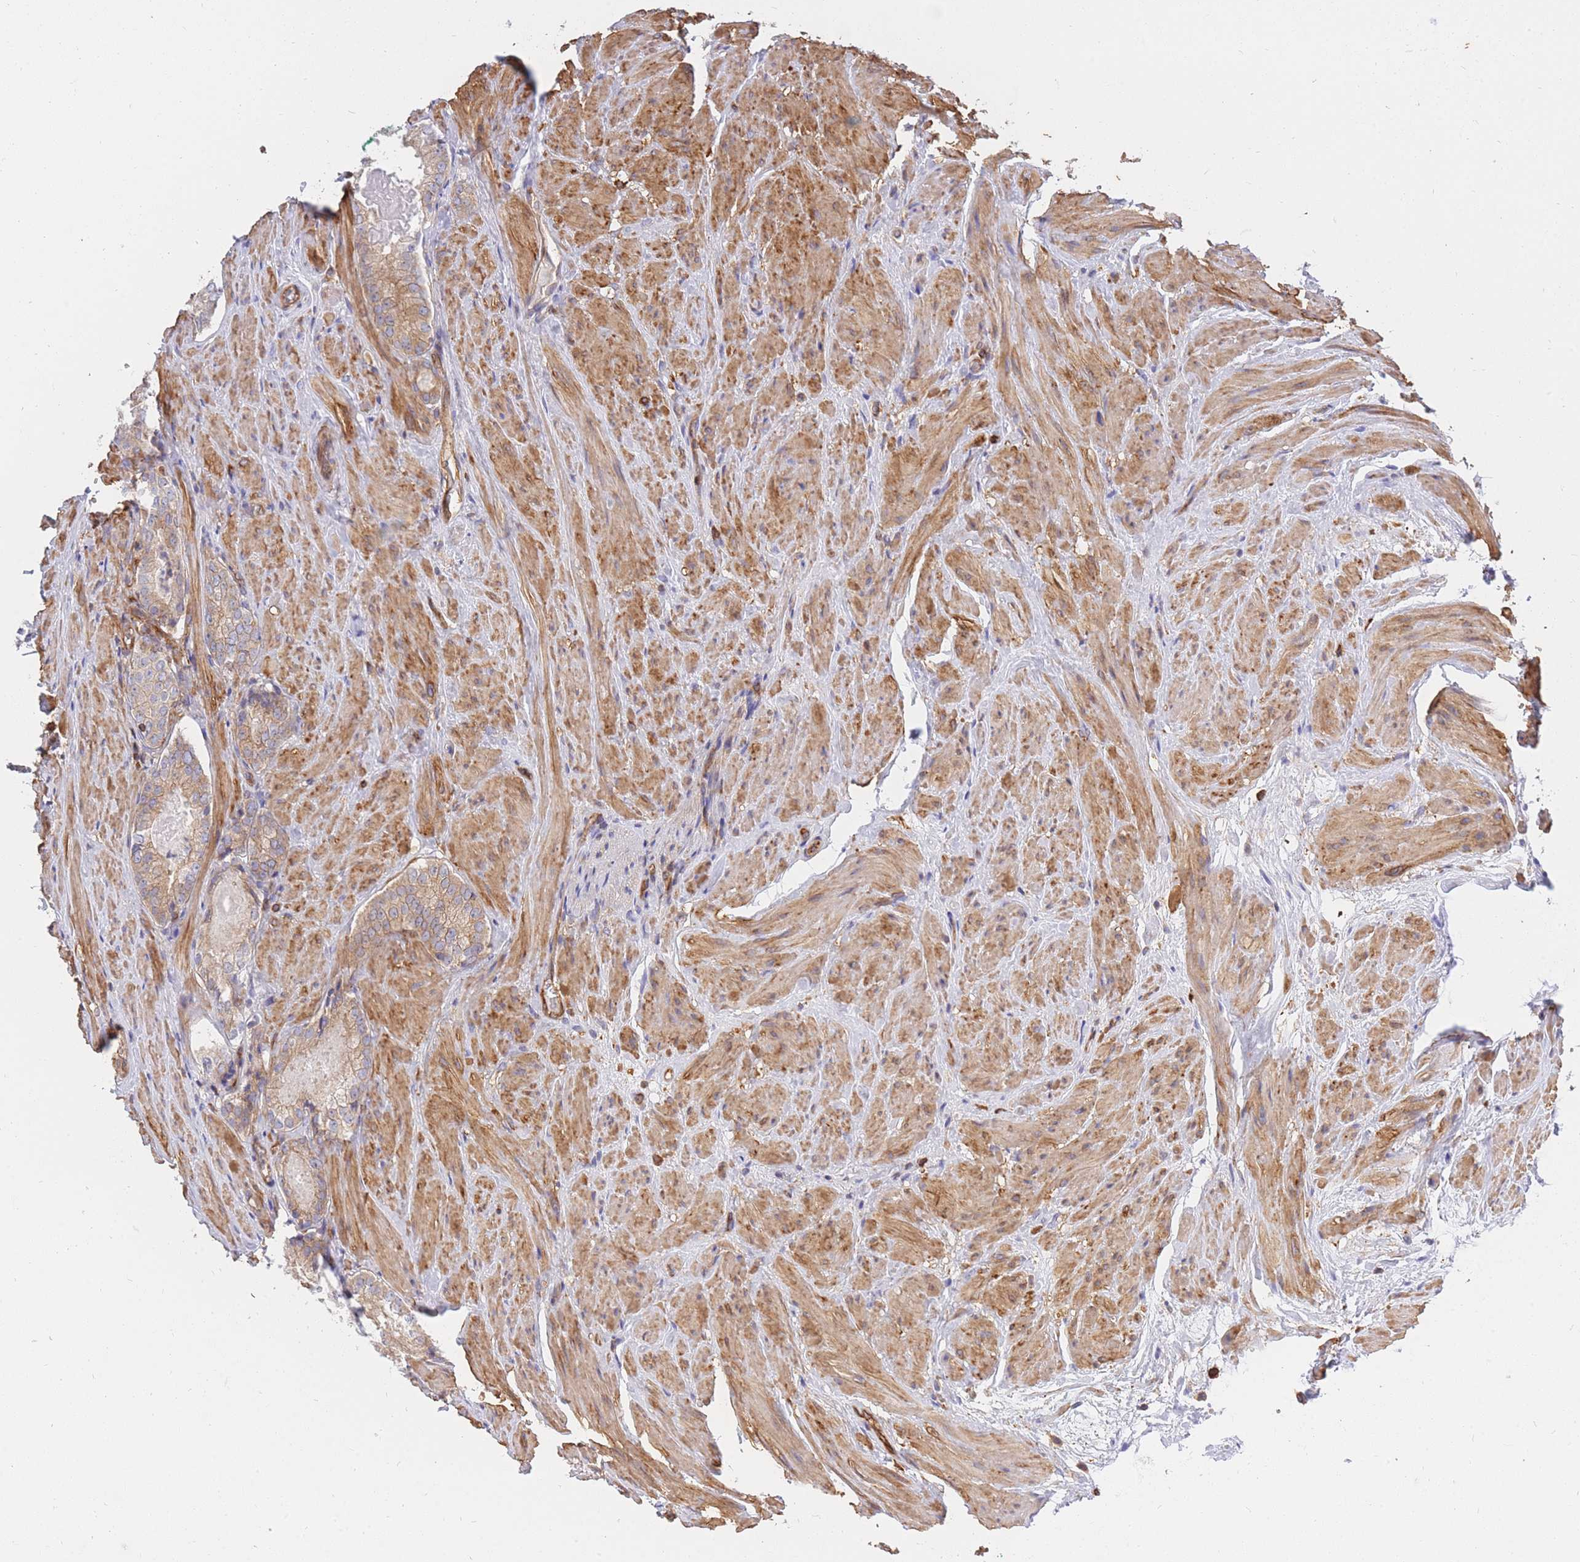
{"staining": {"intensity": "moderate", "quantity": "<25%", "location": "cytoplasmic/membranous"}, "tissue": "prostate cancer", "cell_type": "Tumor cells", "image_type": "cancer", "snomed": [{"axis": "morphology", "description": "Adenocarcinoma, Low grade"}, {"axis": "topography", "description": "Prostate"}], "caption": "Prostate cancer tissue reveals moderate cytoplasmic/membranous staining in approximately <25% of tumor cells, visualized by immunohistochemistry.", "gene": "REM1", "patient": {"sex": "male", "age": 54}}